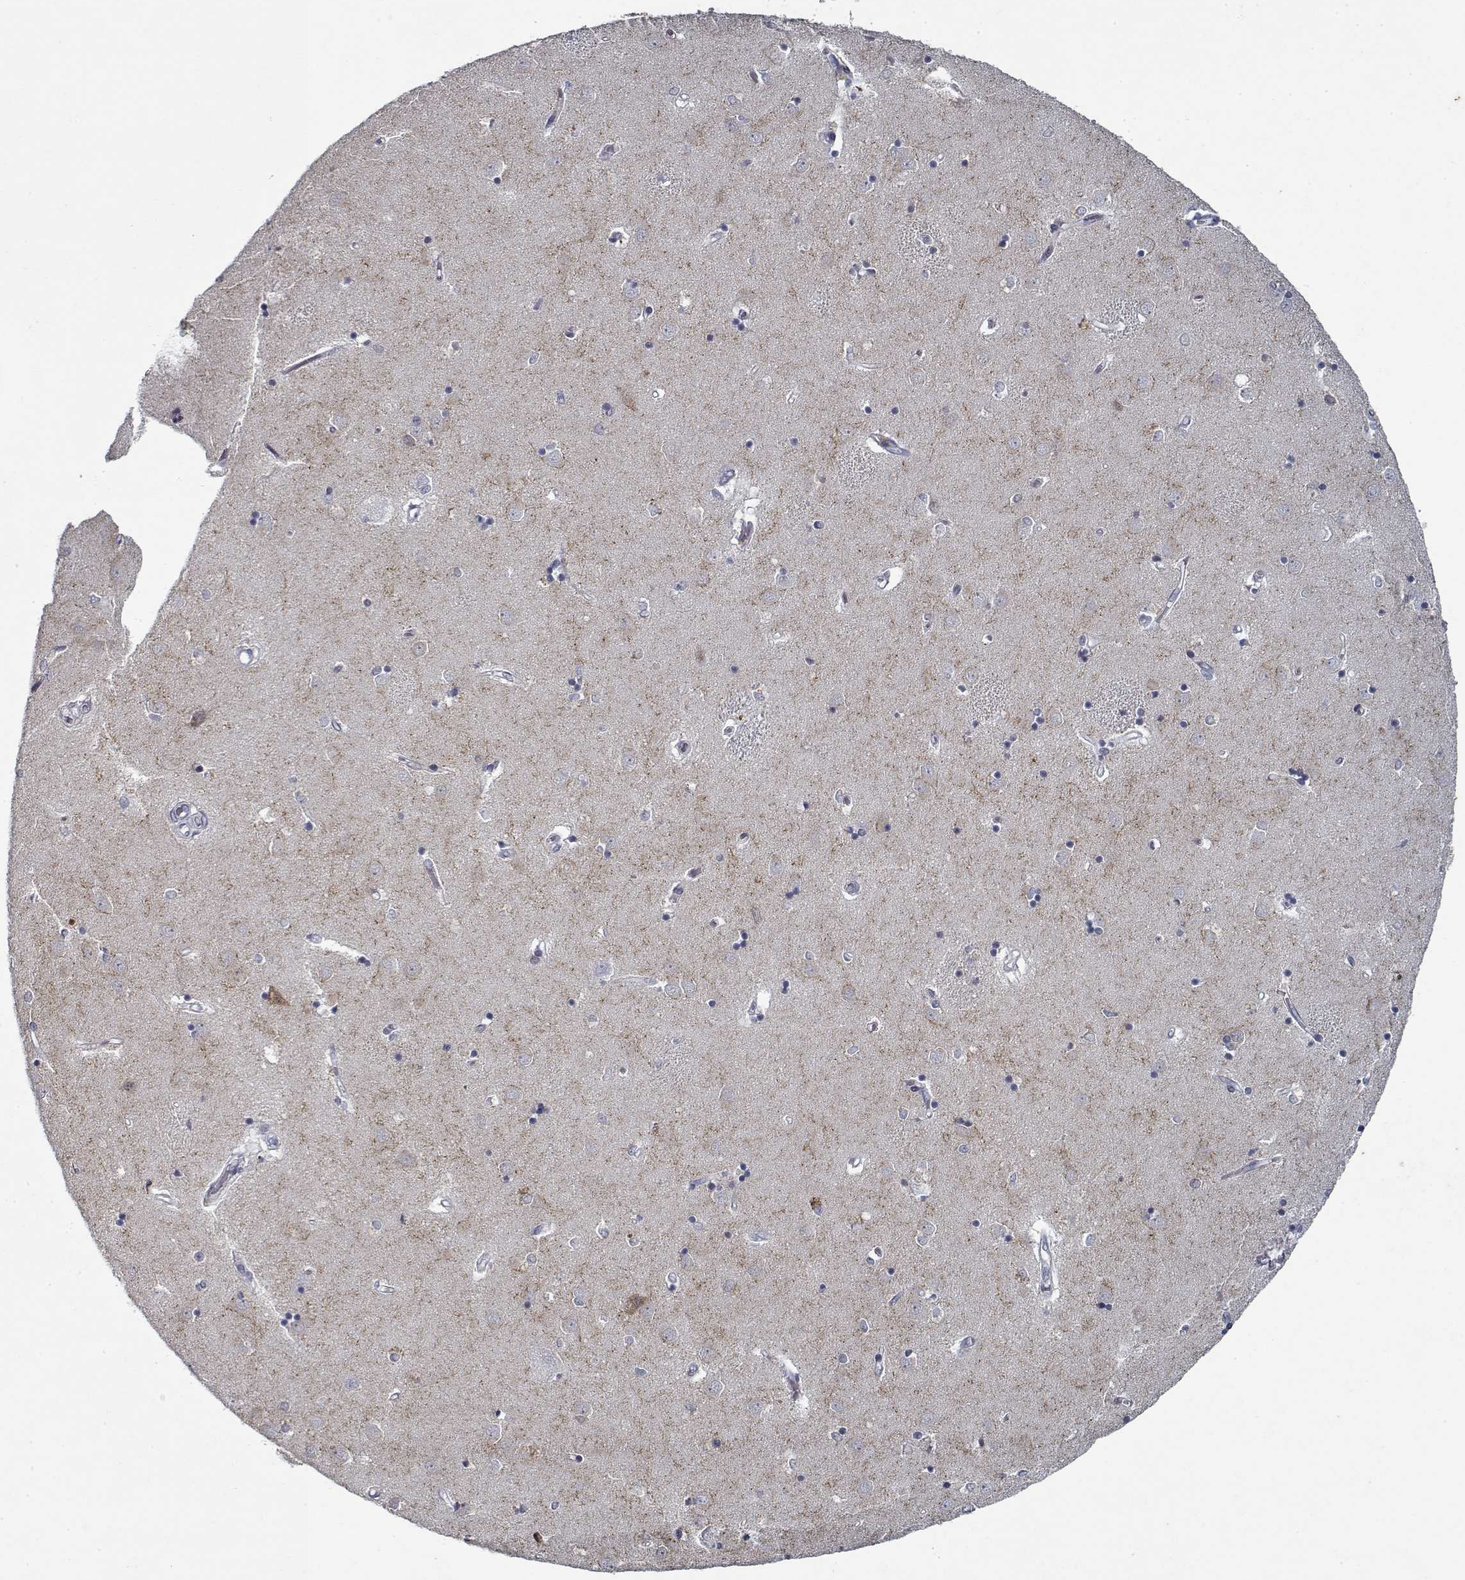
{"staining": {"intensity": "negative", "quantity": "none", "location": "none"}, "tissue": "caudate", "cell_type": "Glial cells", "image_type": "normal", "snomed": [{"axis": "morphology", "description": "Normal tissue, NOS"}, {"axis": "topography", "description": "Lateral ventricle wall"}], "caption": "A high-resolution histopathology image shows IHC staining of benign caudate, which displays no significant staining in glial cells. Brightfield microscopy of immunohistochemistry (IHC) stained with DAB (3,3'-diaminobenzidine) (brown) and hematoxylin (blue), captured at high magnification.", "gene": "GAD2", "patient": {"sex": "male", "age": 54}}